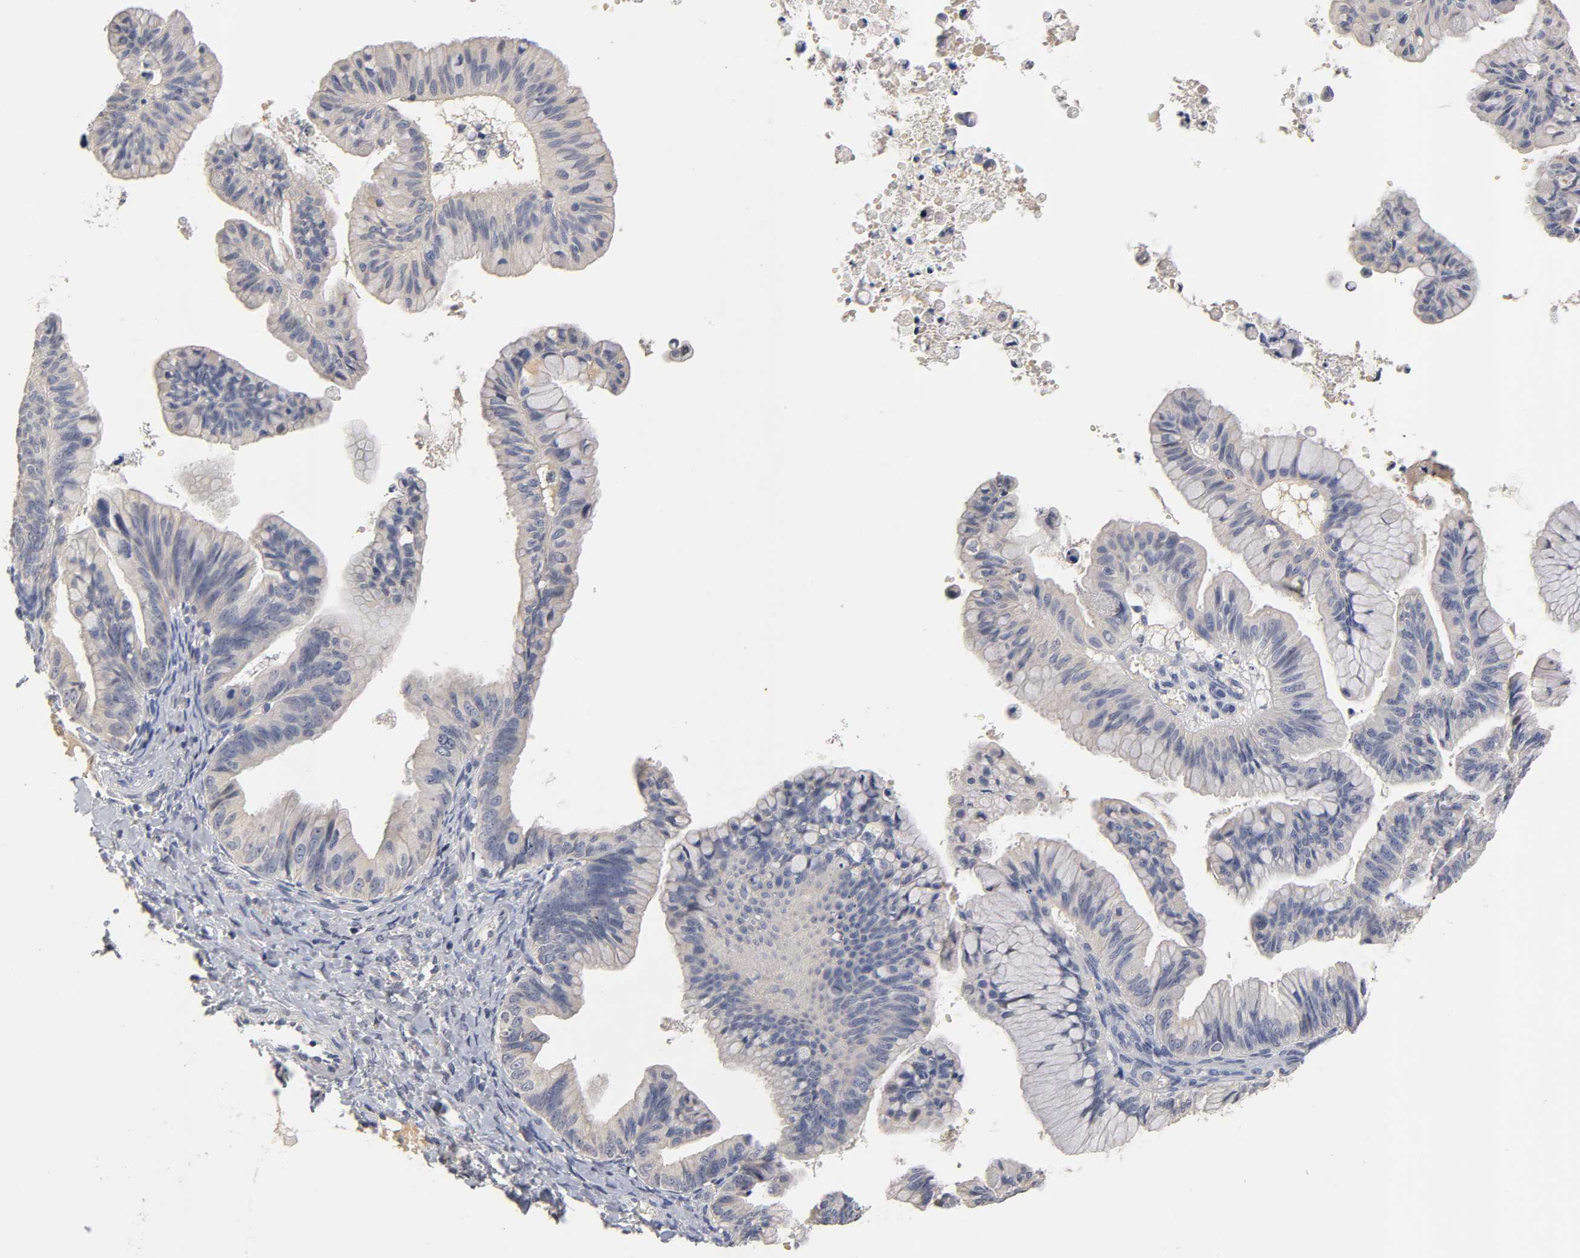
{"staining": {"intensity": "negative", "quantity": "none", "location": "none"}, "tissue": "ovarian cancer", "cell_type": "Tumor cells", "image_type": "cancer", "snomed": [{"axis": "morphology", "description": "Cystadenocarcinoma, mucinous, NOS"}, {"axis": "topography", "description": "Ovary"}], "caption": "Photomicrograph shows no significant protein expression in tumor cells of mucinous cystadenocarcinoma (ovarian).", "gene": "OVOL1", "patient": {"sex": "female", "age": 36}}